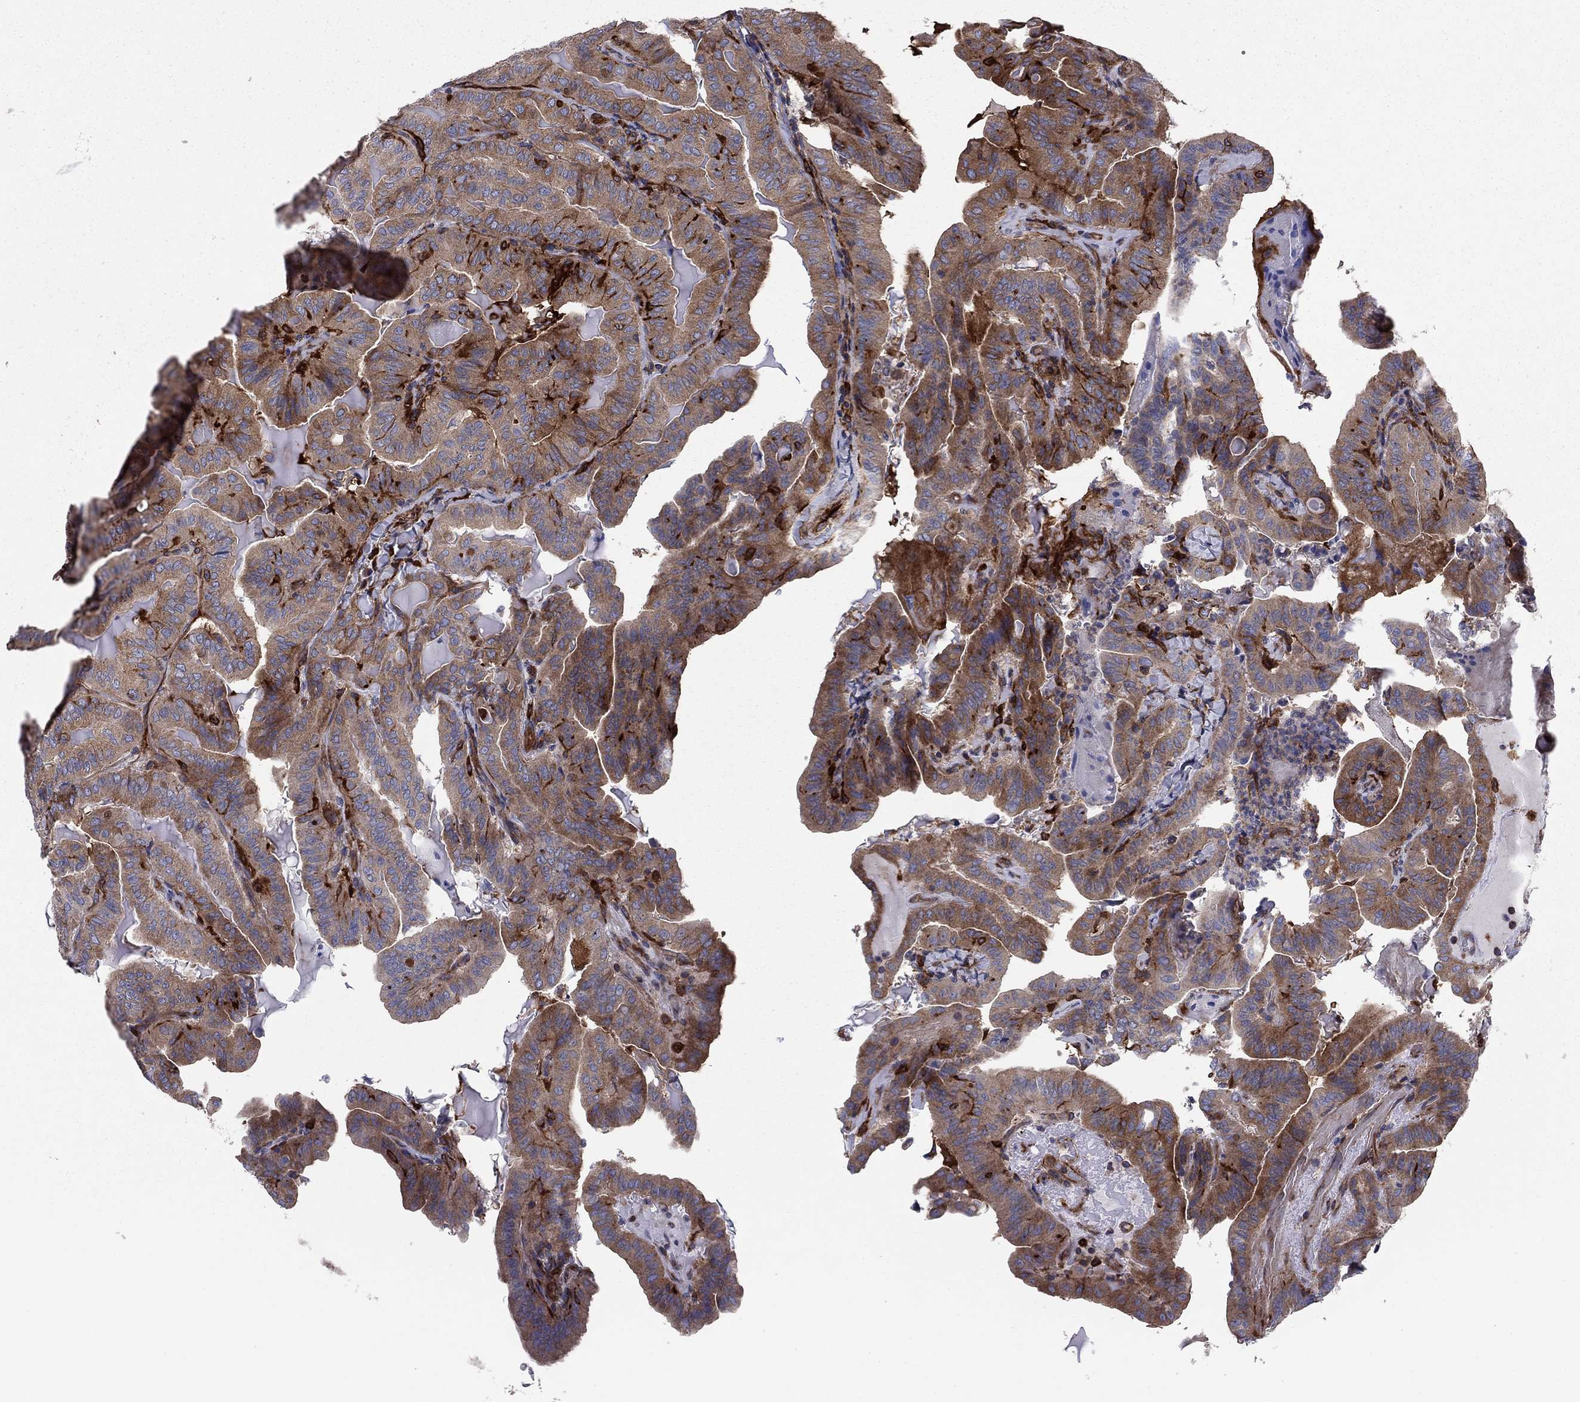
{"staining": {"intensity": "moderate", "quantity": ">75%", "location": "cytoplasmic/membranous"}, "tissue": "thyroid cancer", "cell_type": "Tumor cells", "image_type": "cancer", "snomed": [{"axis": "morphology", "description": "Papillary adenocarcinoma, NOS"}, {"axis": "topography", "description": "Thyroid gland"}], "caption": "Immunohistochemistry (IHC) (DAB (3,3'-diaminobenzidine)) staining of papillary adenocarcinoma (thyroid) shows moderate cytoplasmic/membranous protein staining in about >75% of tumor cells.", "gene": "EHBP1L1", "patient": {"sex": "female", "age": 68}}